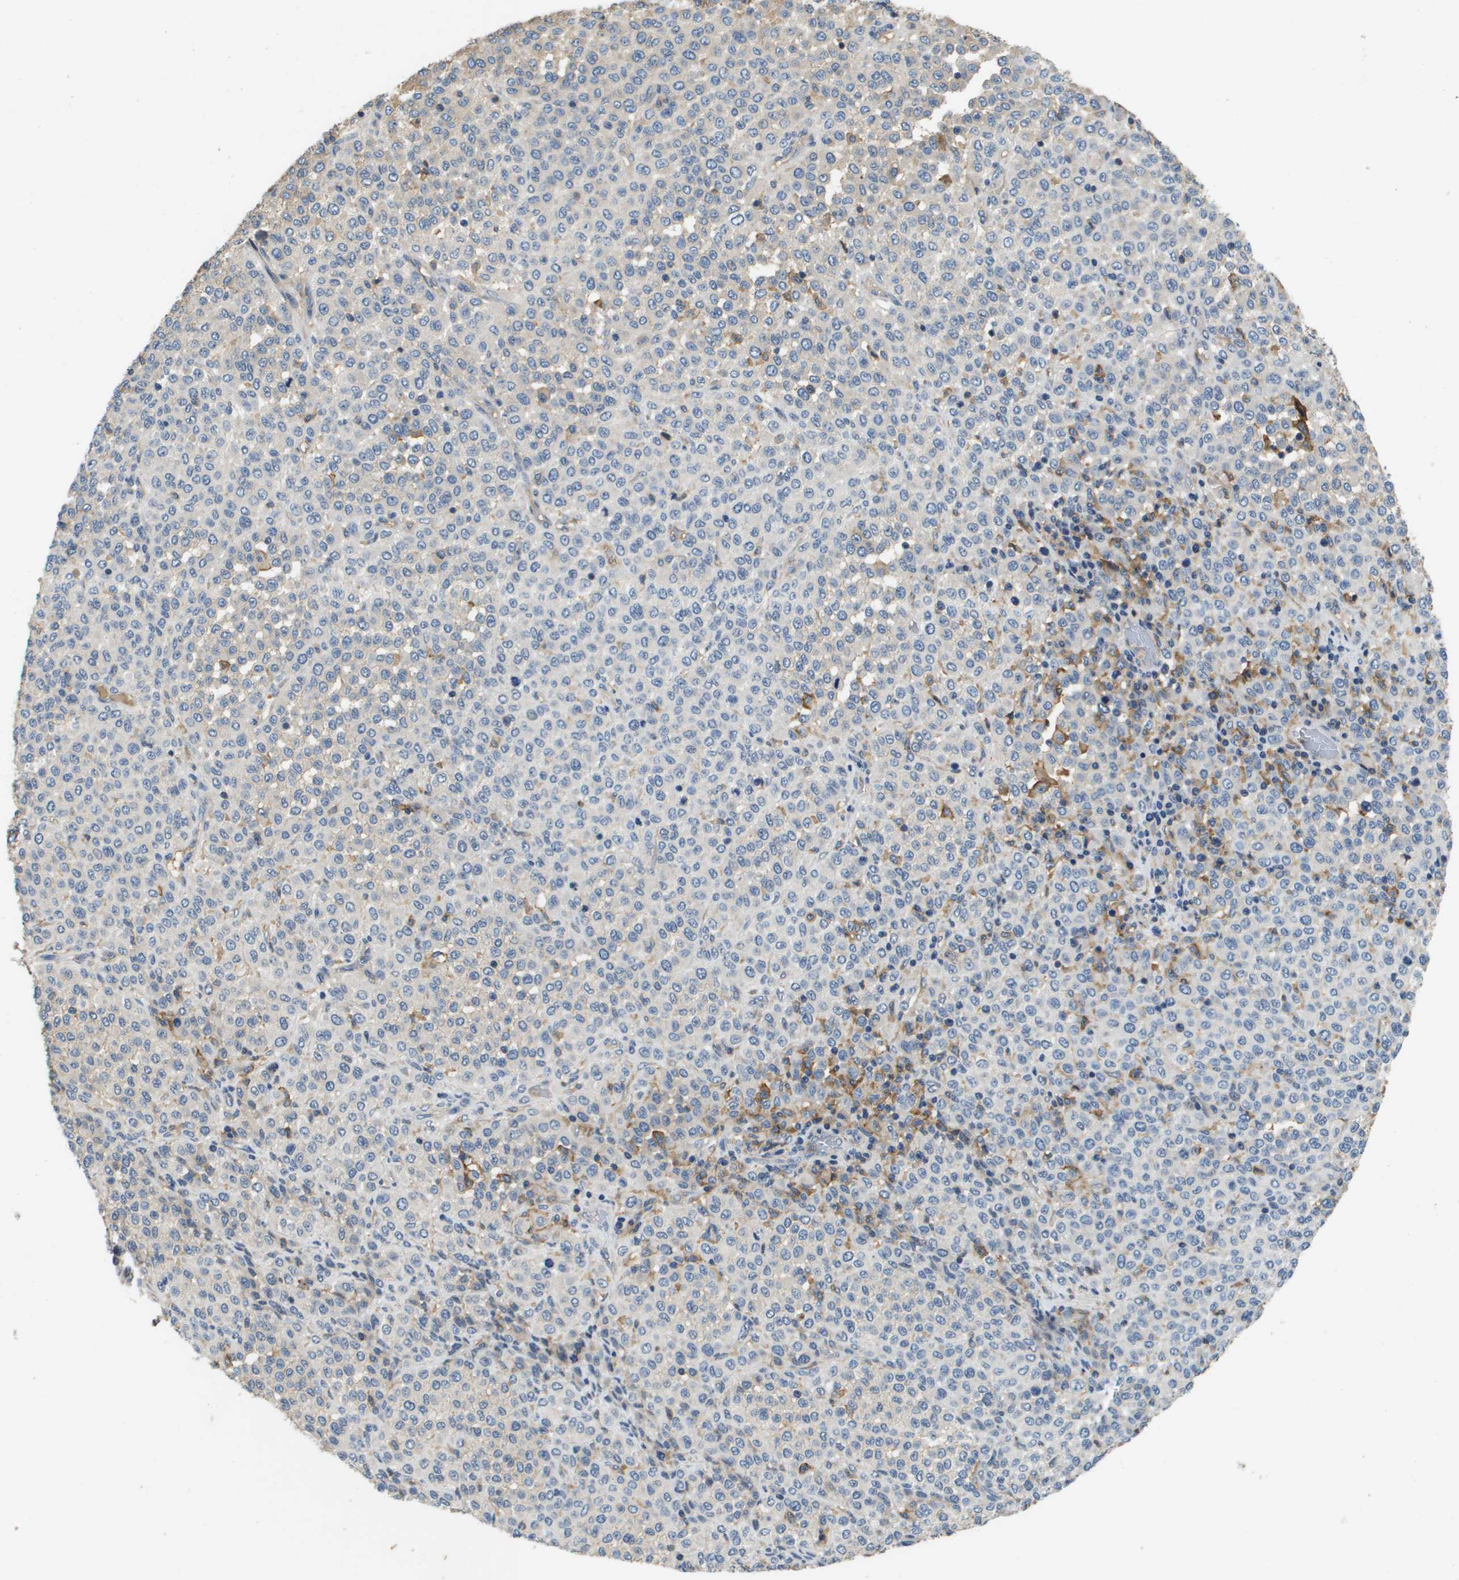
{"staining": {"intensity": "negative", "quantity": "none", "location": "none"}, "tissue": "melanoma", "cell_type": "Tumor cells", "image_type": "cancer", "snomed": [{"axis": "morphology", "description": "Malignant melanoma, Metastatic site"}, {"axis": "topography", "description": "Pancreas"}], "caption": "There is no significant expression in tumor cells of melanoma.", "gene": "SLC16A3", "patient": {"sex": "female", "age": 30}}